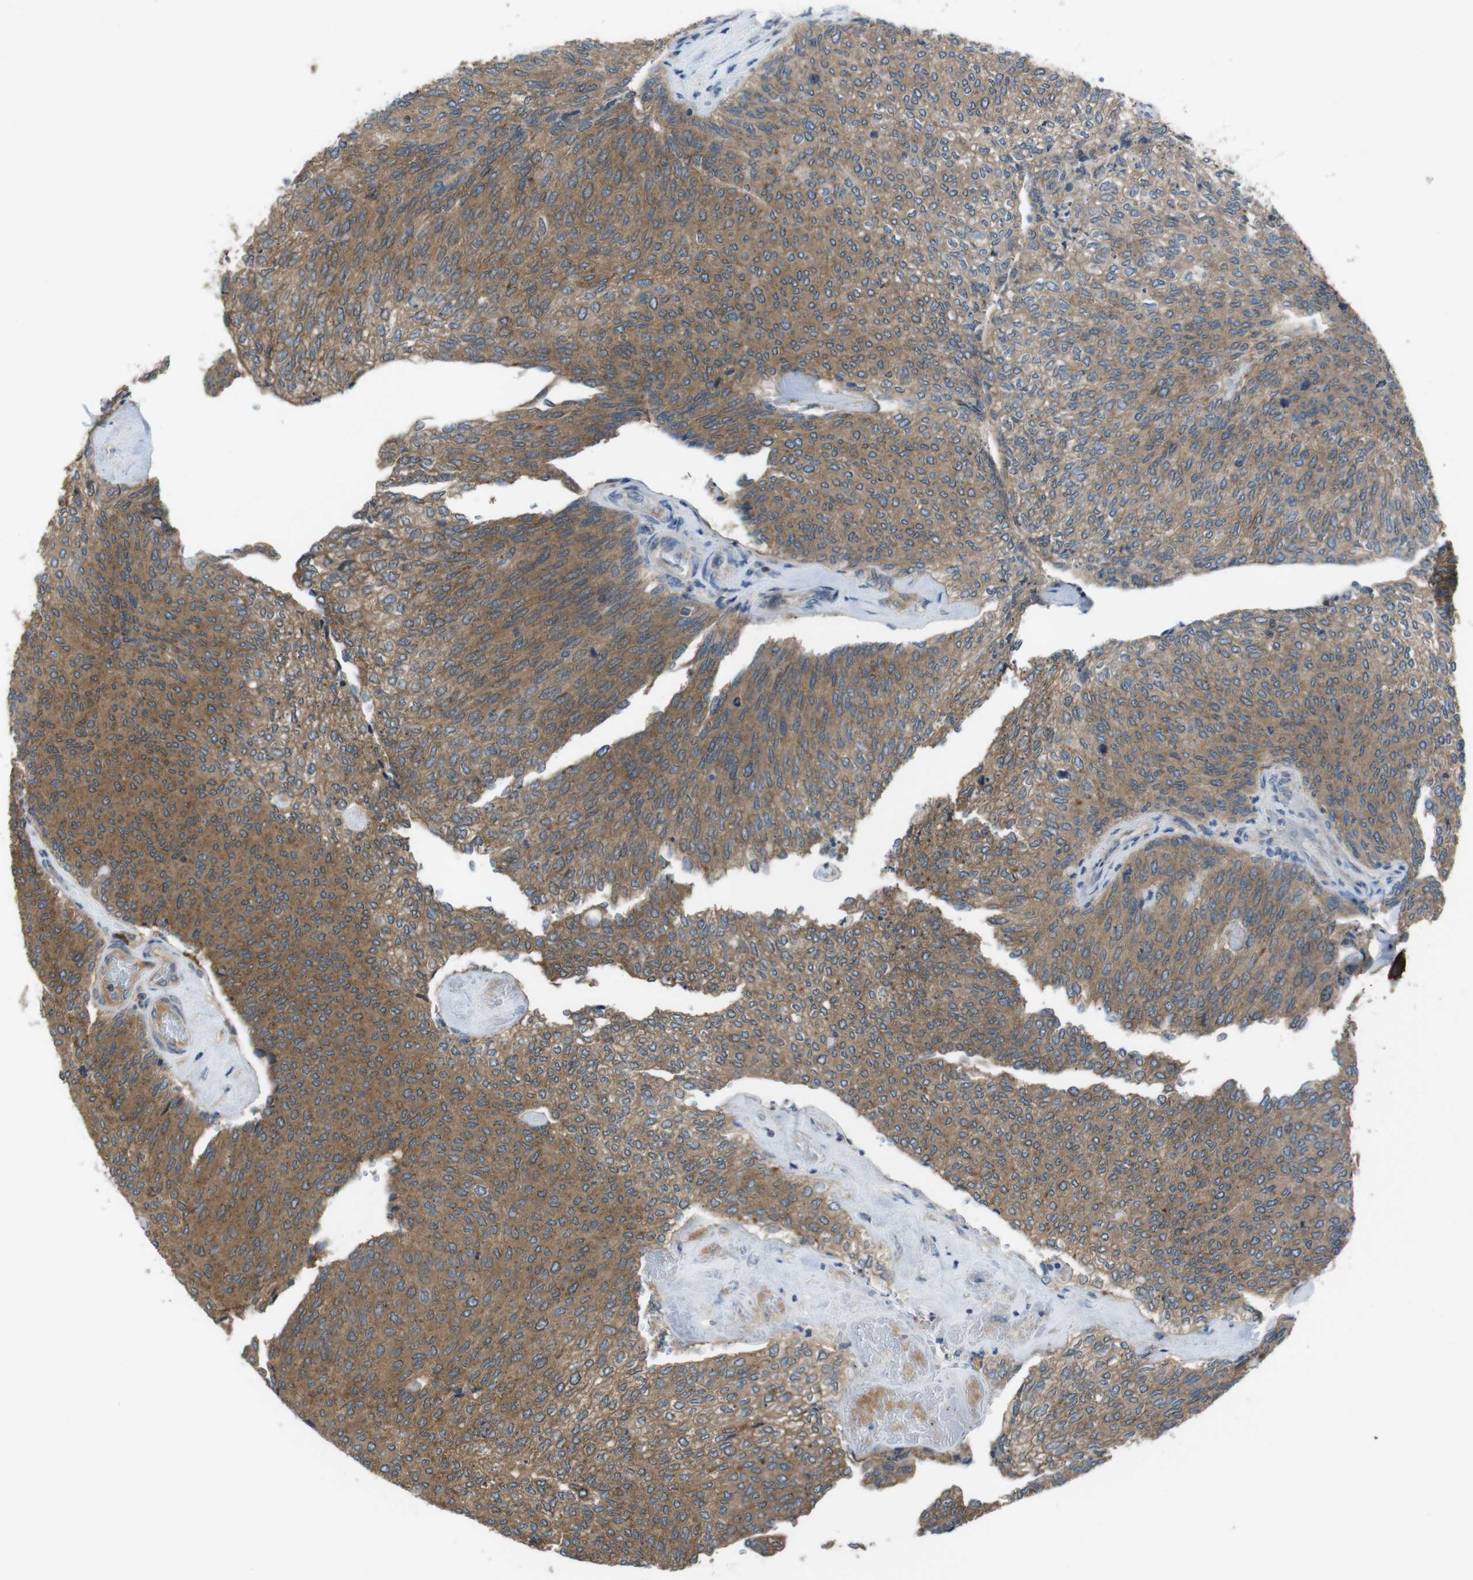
{"staining": {"intensity": "moderate", "quantity": "25%-75%", "location": "cytoplasmic/membranous"}, "tissue": "urothelial cancer", "cell_type": "Tumor cells", "image_type": "cancer", "snomed": [{"axis": "morphology", "description": "Urothelial carcinoma, Low grade"}, {"axis": "topography", "description": "Urinary bladder"}], "caption": "The micrograph shows staining of urothelial carcinoma (low-grade), revealing moderate cytoplasmic/membranous protein expression (brown color) within tumor cells.", "gene": "SLC22A23", "patient": {"sex": "female", "age": 79}}